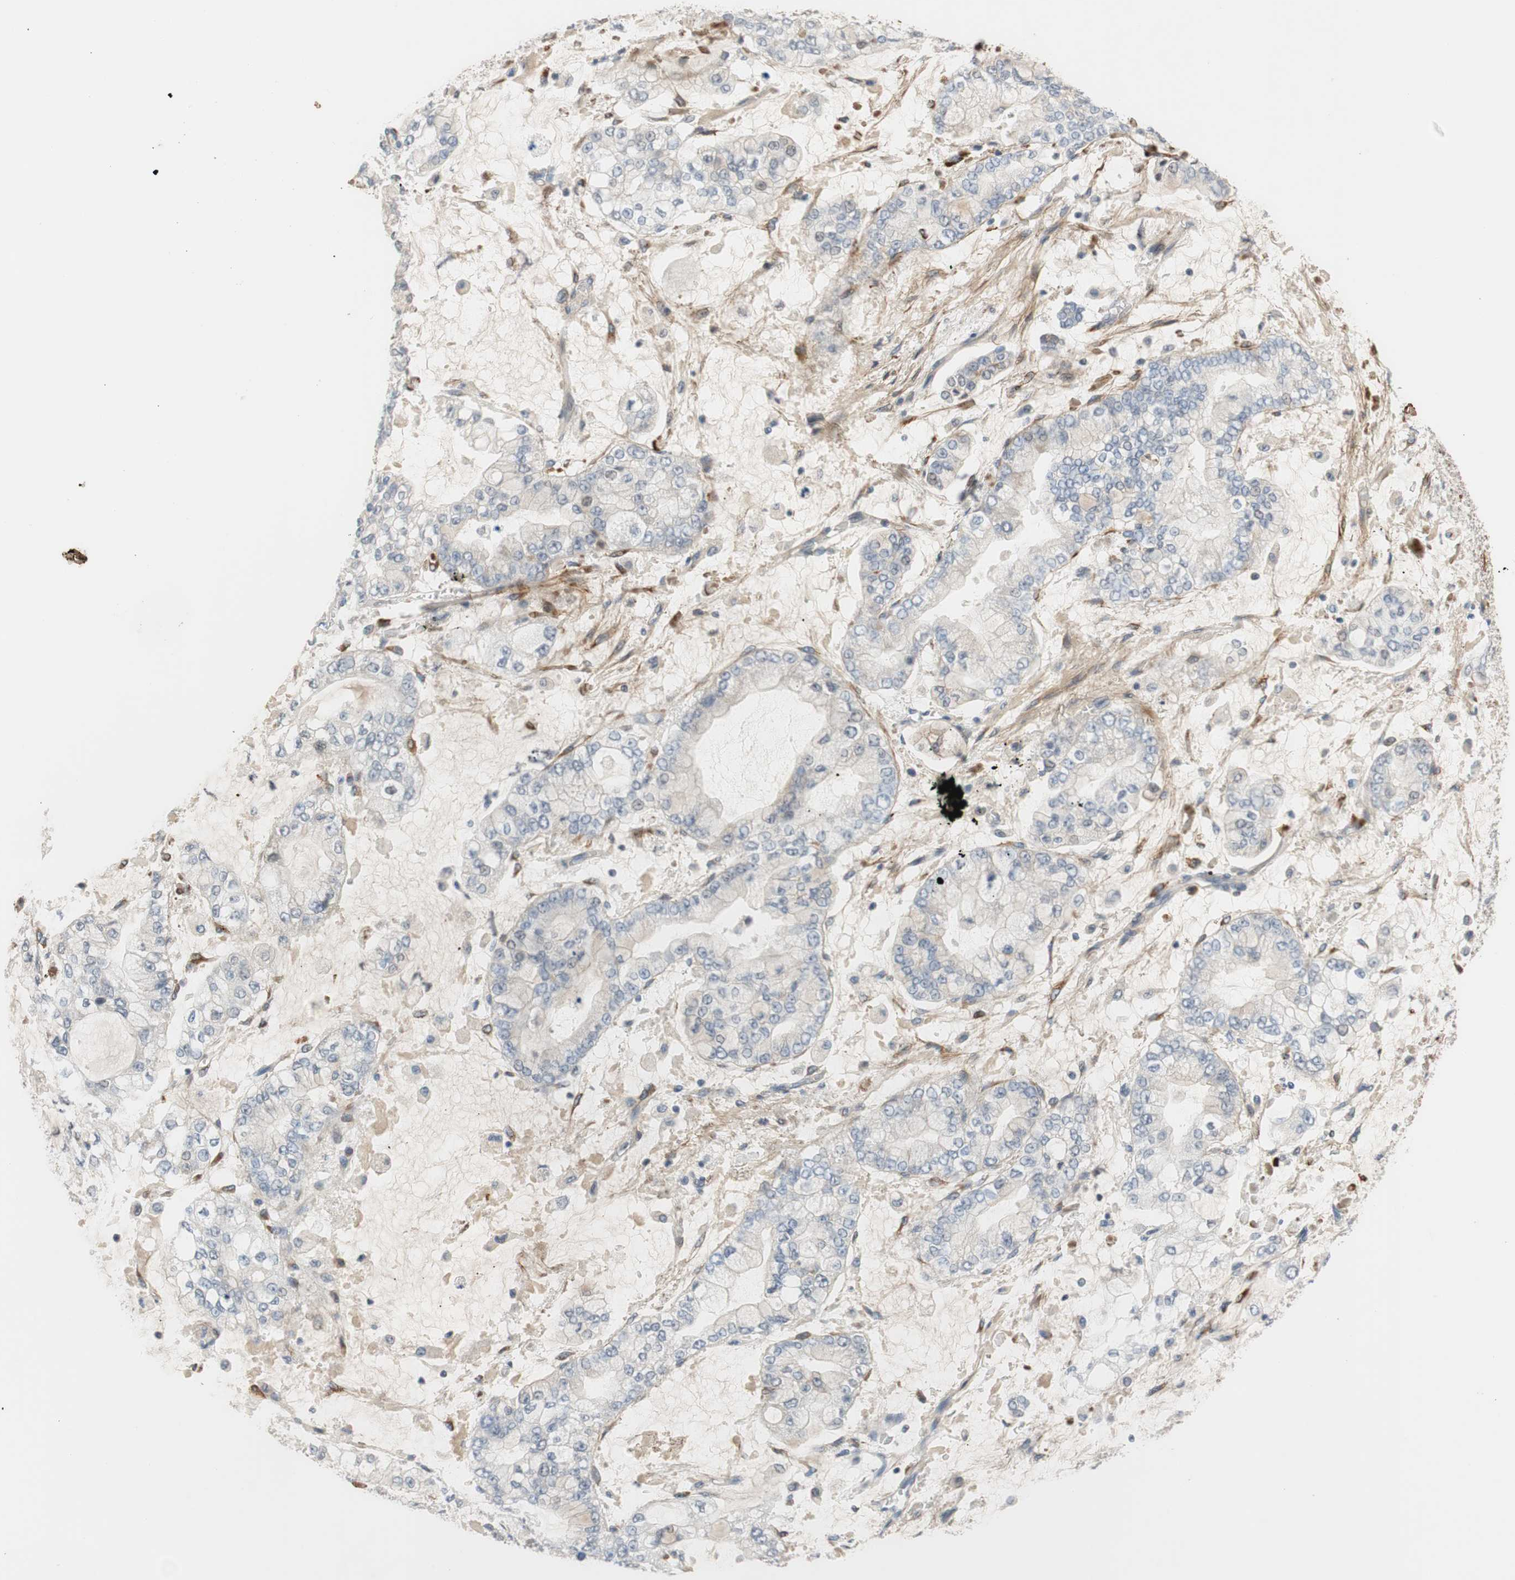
{"staining": {"intensity": "negative", "quantity": "none", "location": "none"}, "tissue": "stomach cancer", "cell_type": "Tumor cells", "image_type": "cancer", "snomed": [{"axis": "morphology", "description": "Normal tissue, NOS"}, {"axis": "morphology", "description": "Adenocarcinoma, NOS"}, {"axis": "topography", "description": "Stomach, upper"}, {"axis": "topography", "description": "Stomach"}], "caption": "High power microscopy micrograph of an immunohistochemistry photomicrograph of stomach cancer (adenocarcinoma), revealing no significant staining in tumor cells. (DAB immunohistochemistry visualized using brightfield microscopy, high magnification).", "gene": "COL12A1", "patient": {"sex": "male", "age": 76}}